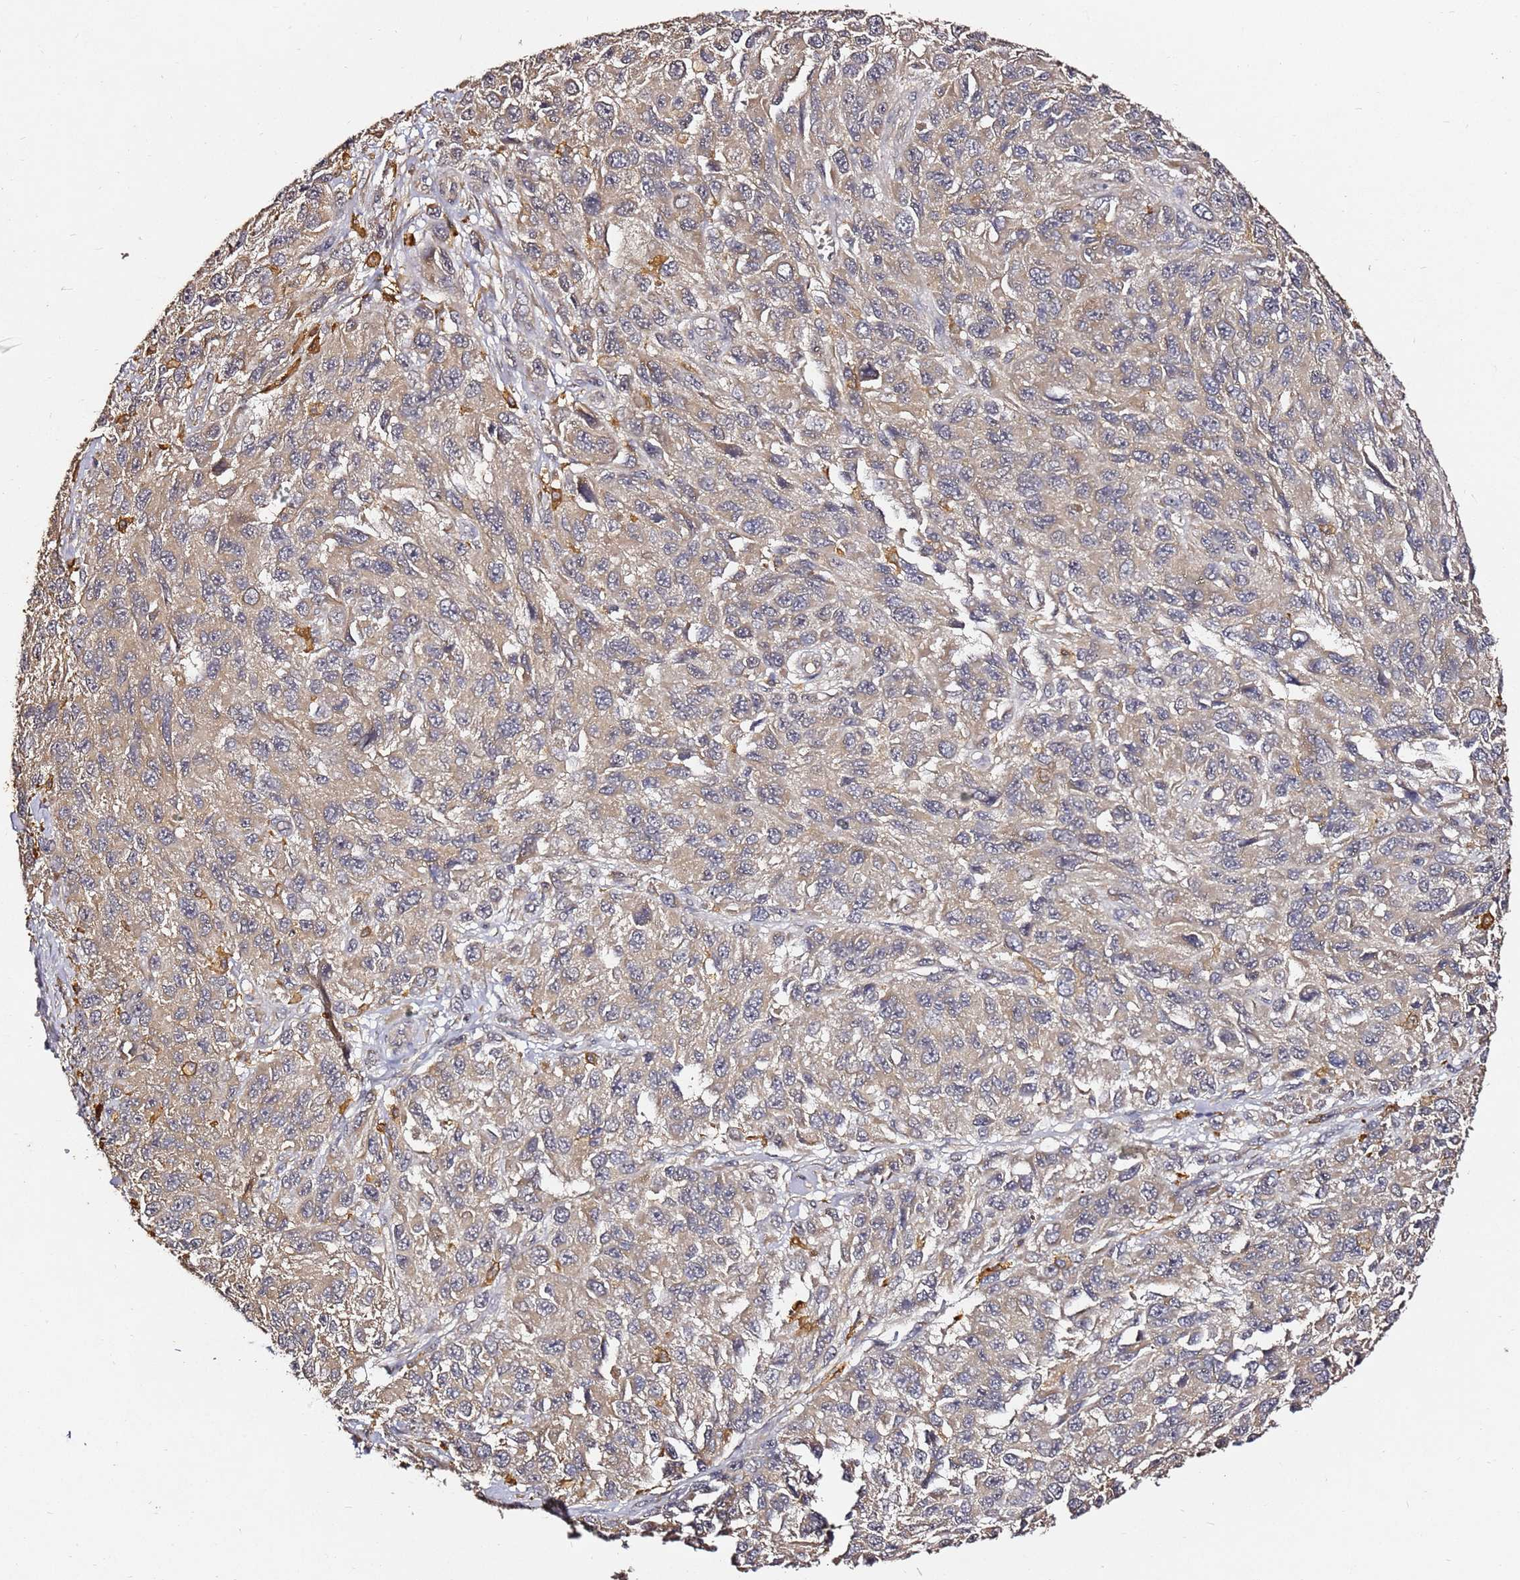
{"staining": {"intensity": "weak", "quantity": "25%-75%", "location": "cytoplasmic/membranous"}, "tissue": "melanoma", "cell_type": "Tumor cells", "image_type": "cancer", "snomed": [{"axis": "morphology", "description": "Normal tissue, NOS"}, {"axis": "morphology", "description": "Malignant melanoma, NOS"}, {"axis": "topography", "description": "Skin"}], "caption": "Weak cytoplasmic/membranous staining is present in approximately 25%-75% of tumor cells in malignant melanoma.", "gene": "C6orf136", "patient": {"sex": "female", "age": 96}}